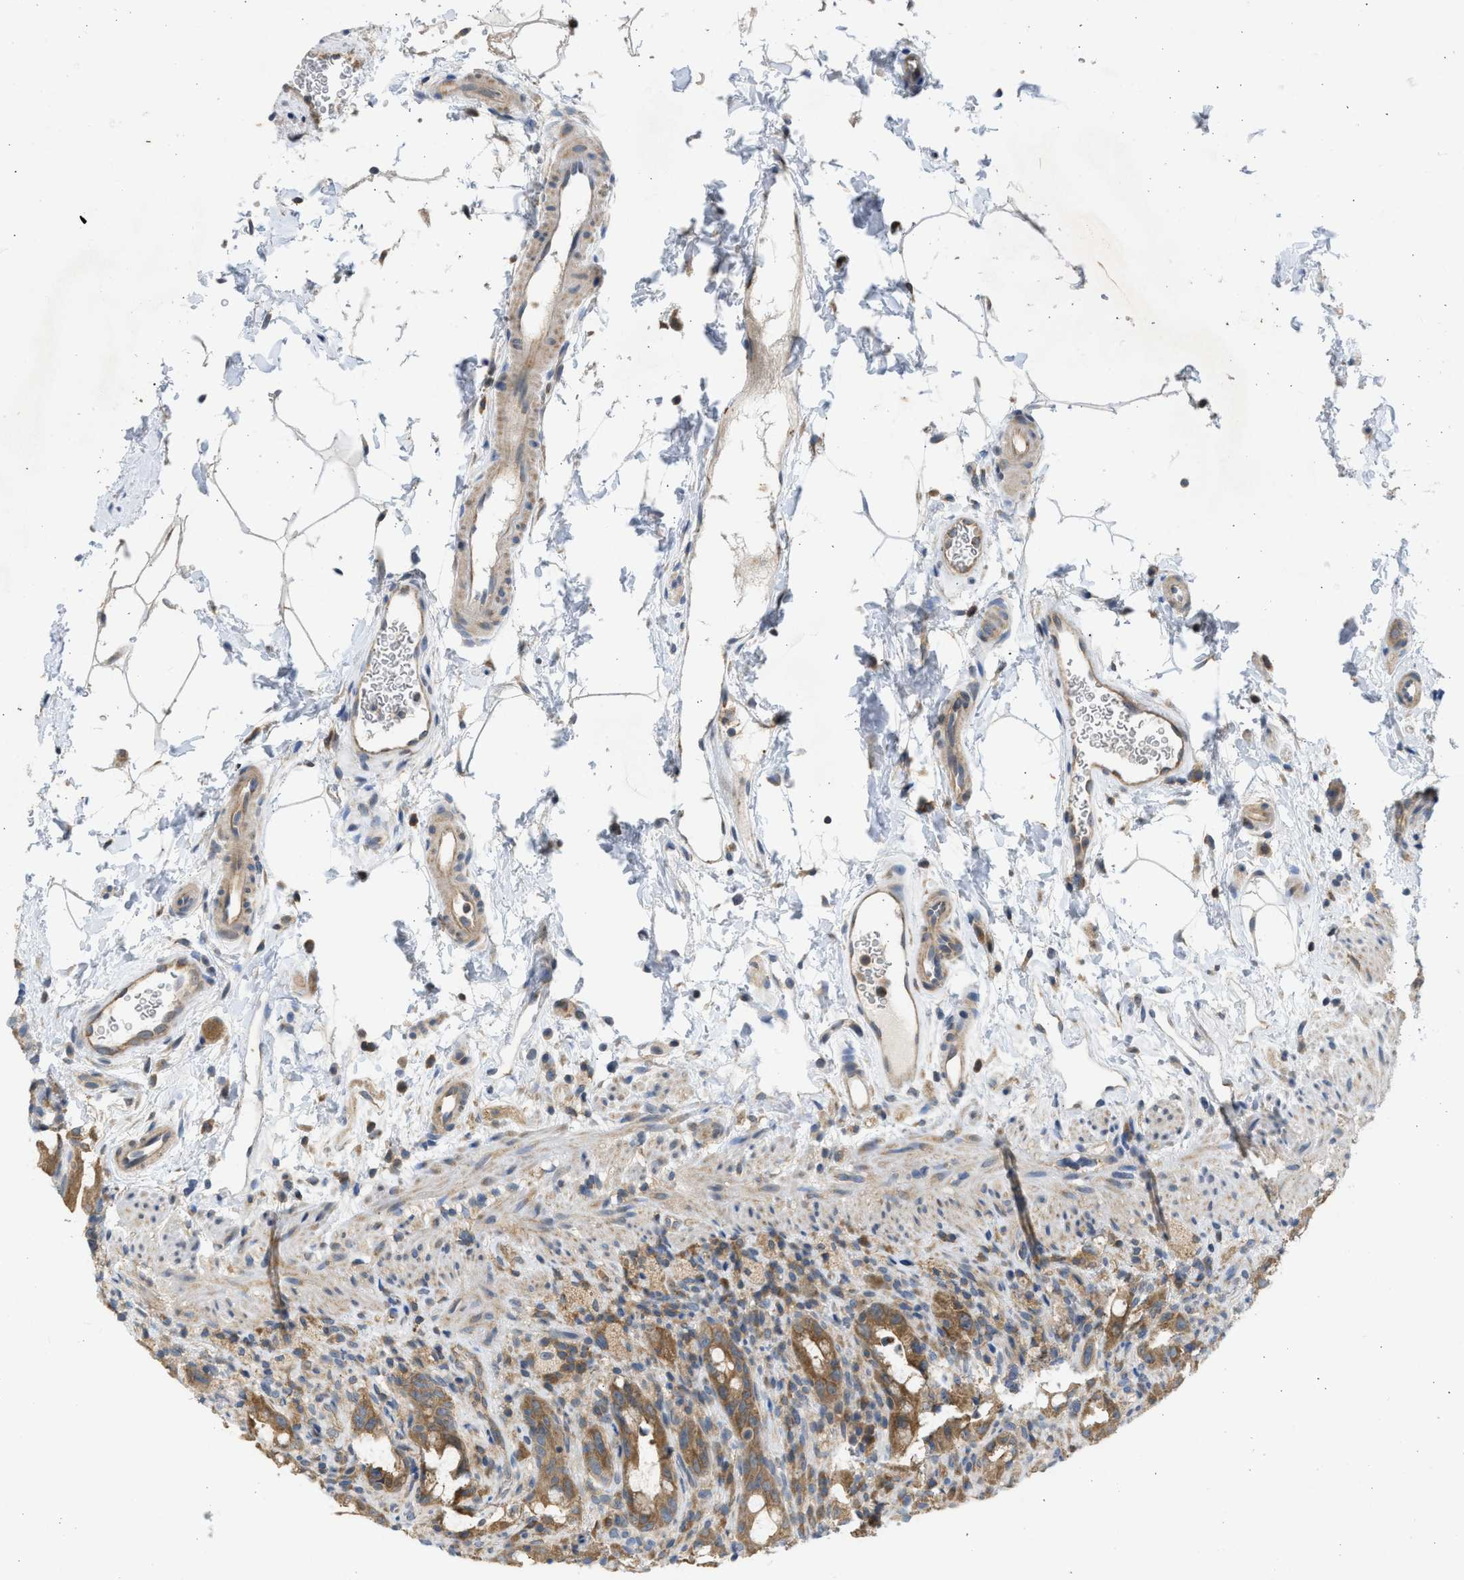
{"staining": {"intensity": "moderate", "quantity": ">75%", "location": "cytoplasmic/membranous"}, "tissue": "rectum", "cell_type": "Glandular cells", "image_type": "normal", "snomed": [{"axis": "morphology", "description": "Normal tissue, NOS"}, {"axis": "topography", "description": "Rectum"}], "caption": "A brown stain labels moderate cytoplasmic/membranous expression of a protein in glandular cells of benign rectum. (DAB (3,3'-diaminobenzidine) IHC, brown staining for protein, blue staining for nuclei).", "gene": "CYP1A1", "patient": {"sex": "male", "age": 44}}